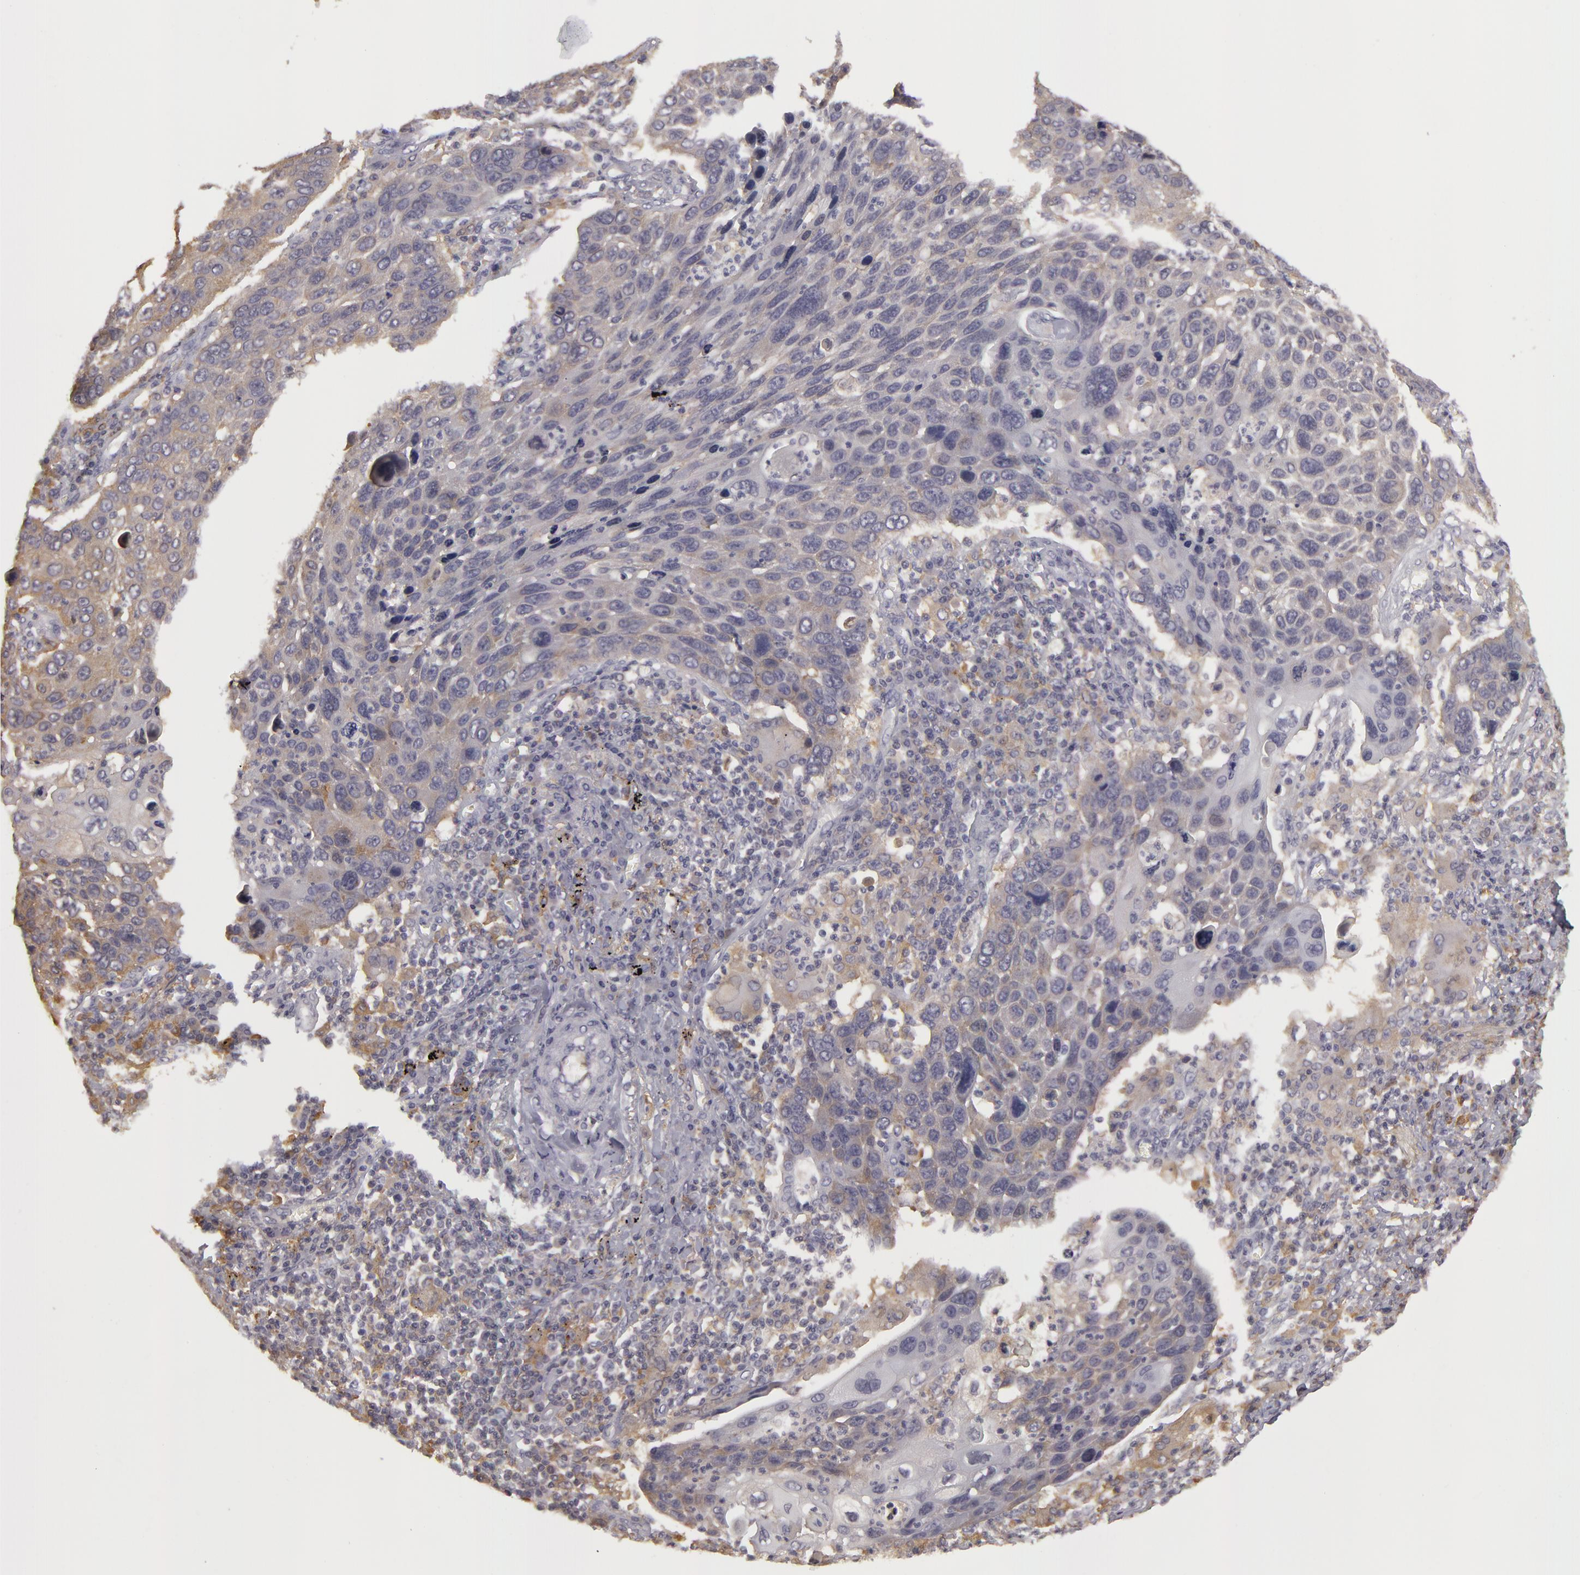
{"staining": {"intensity": "negative", "quantity": "none", "location": "none"}, "tissue": "lung cancer", "cell_type": "Tumor cells", "image_type": "cancer", "snomed": [{"axis": "morphology", "description": "Squamous cell carcinoma, NOS"}, {"axis": "topography", "description": "Lung"}], "caption": "An image of lung cancer stained for a protein reveals no brown staining in tumor cells. (Stains: DAB IHC with hematoxylin counter stain, Microscopy: brightfield microscopy at high magnification).", "gene": "GNPDA1", "patient": {"sex": "male", "age": 68}}